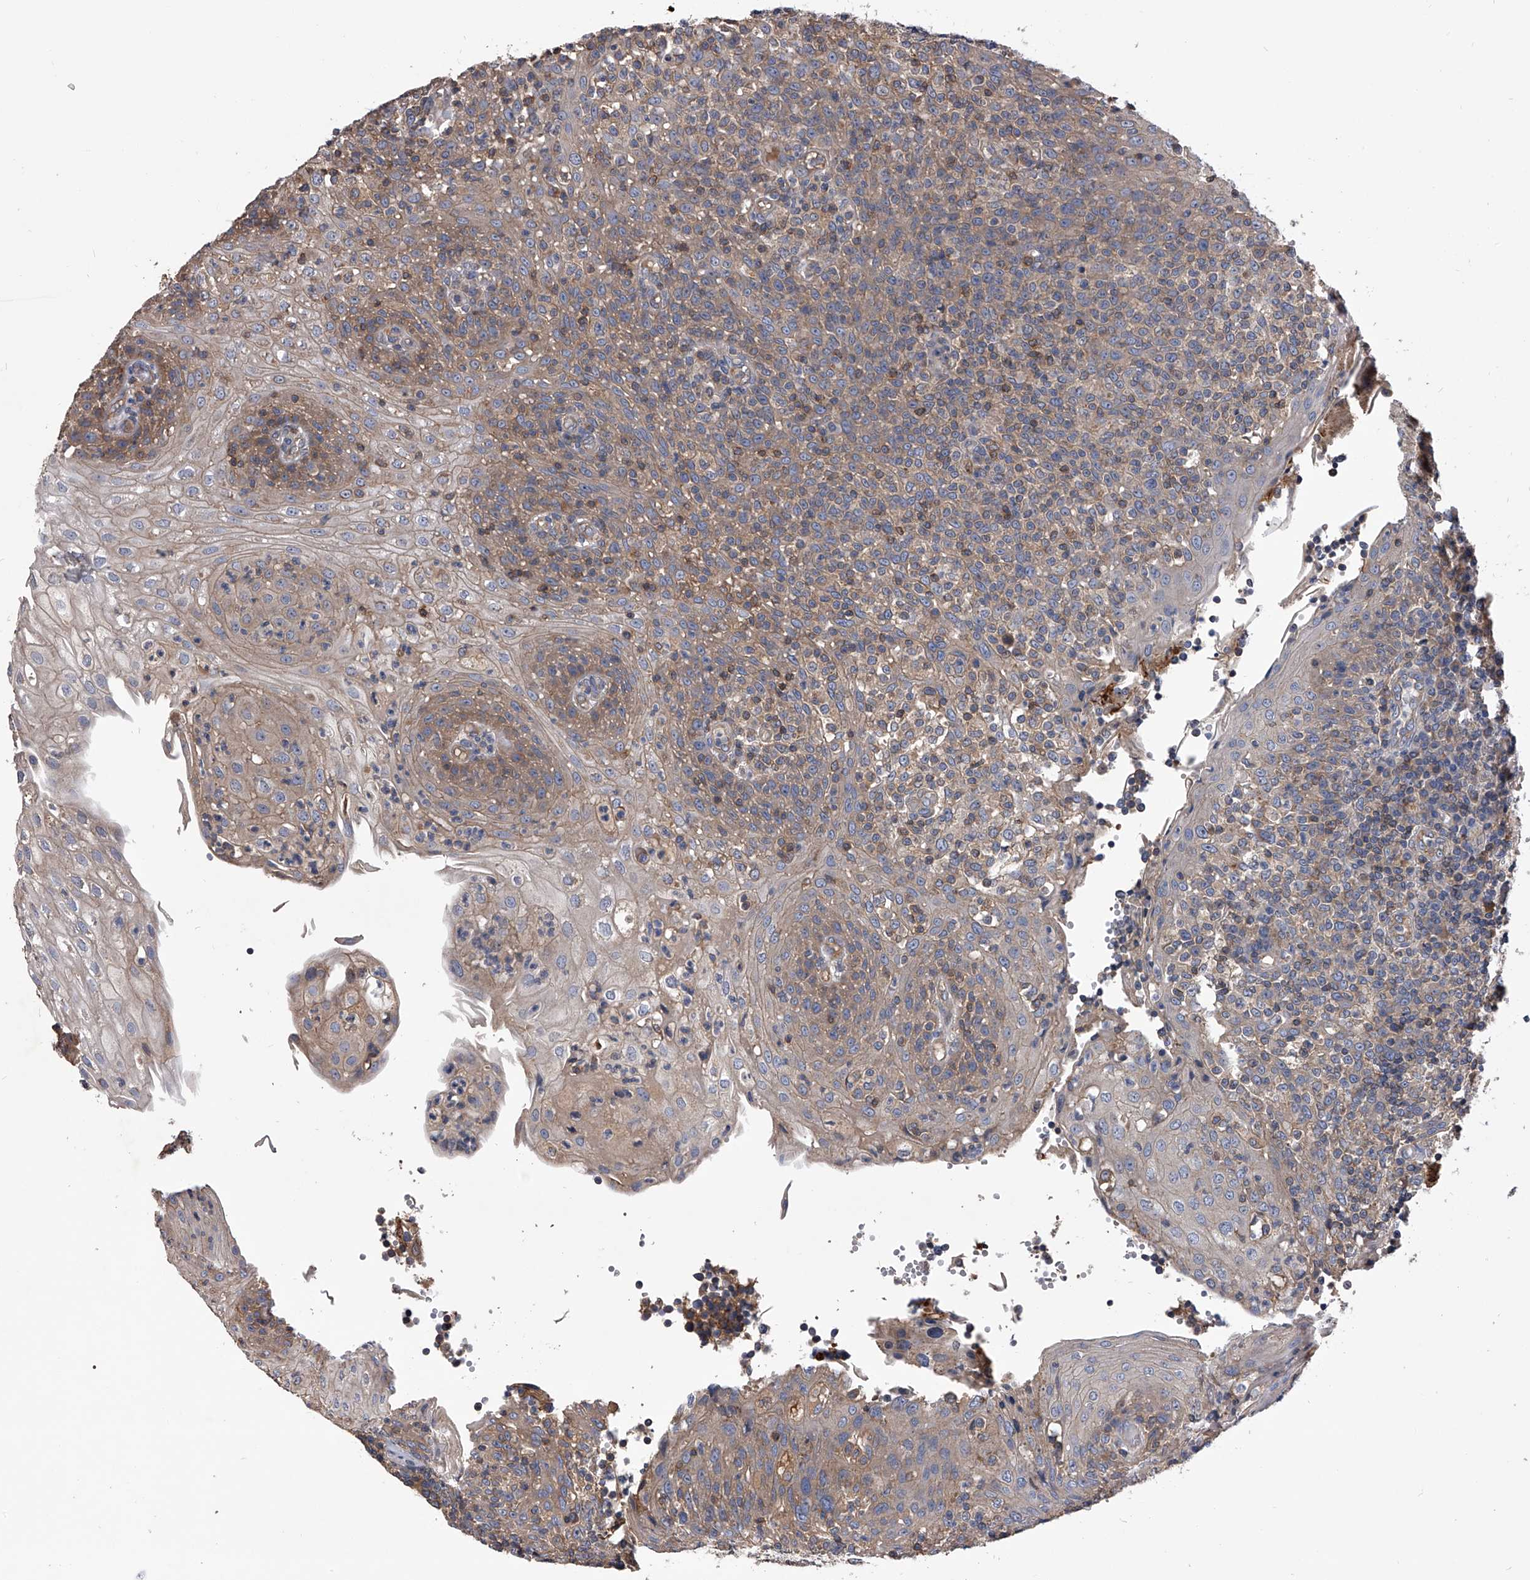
{"staining": {"intensity": "weak", "quantity": ">75%", "location": "cytoplasmic/membranous"}, "tissue": "tonsil", "cell_type": "Germinal center cells", "image_type": "normal", "snomed": [{"axis": "morphology", "description": "Normal tissue, NOS"}, {"axis": "topography", "description": "Tonsil"}], "caption": "Immunohistochemical staining of benign tonsil shows >75% levels of weak cytoplasmic/membranous protein positivity in approximately >75% of germinal center cells. (IHC, brightfield microscopy, high magnification).", "gene": "CUL7", "patient": {"sex": "female", "age": 19}}